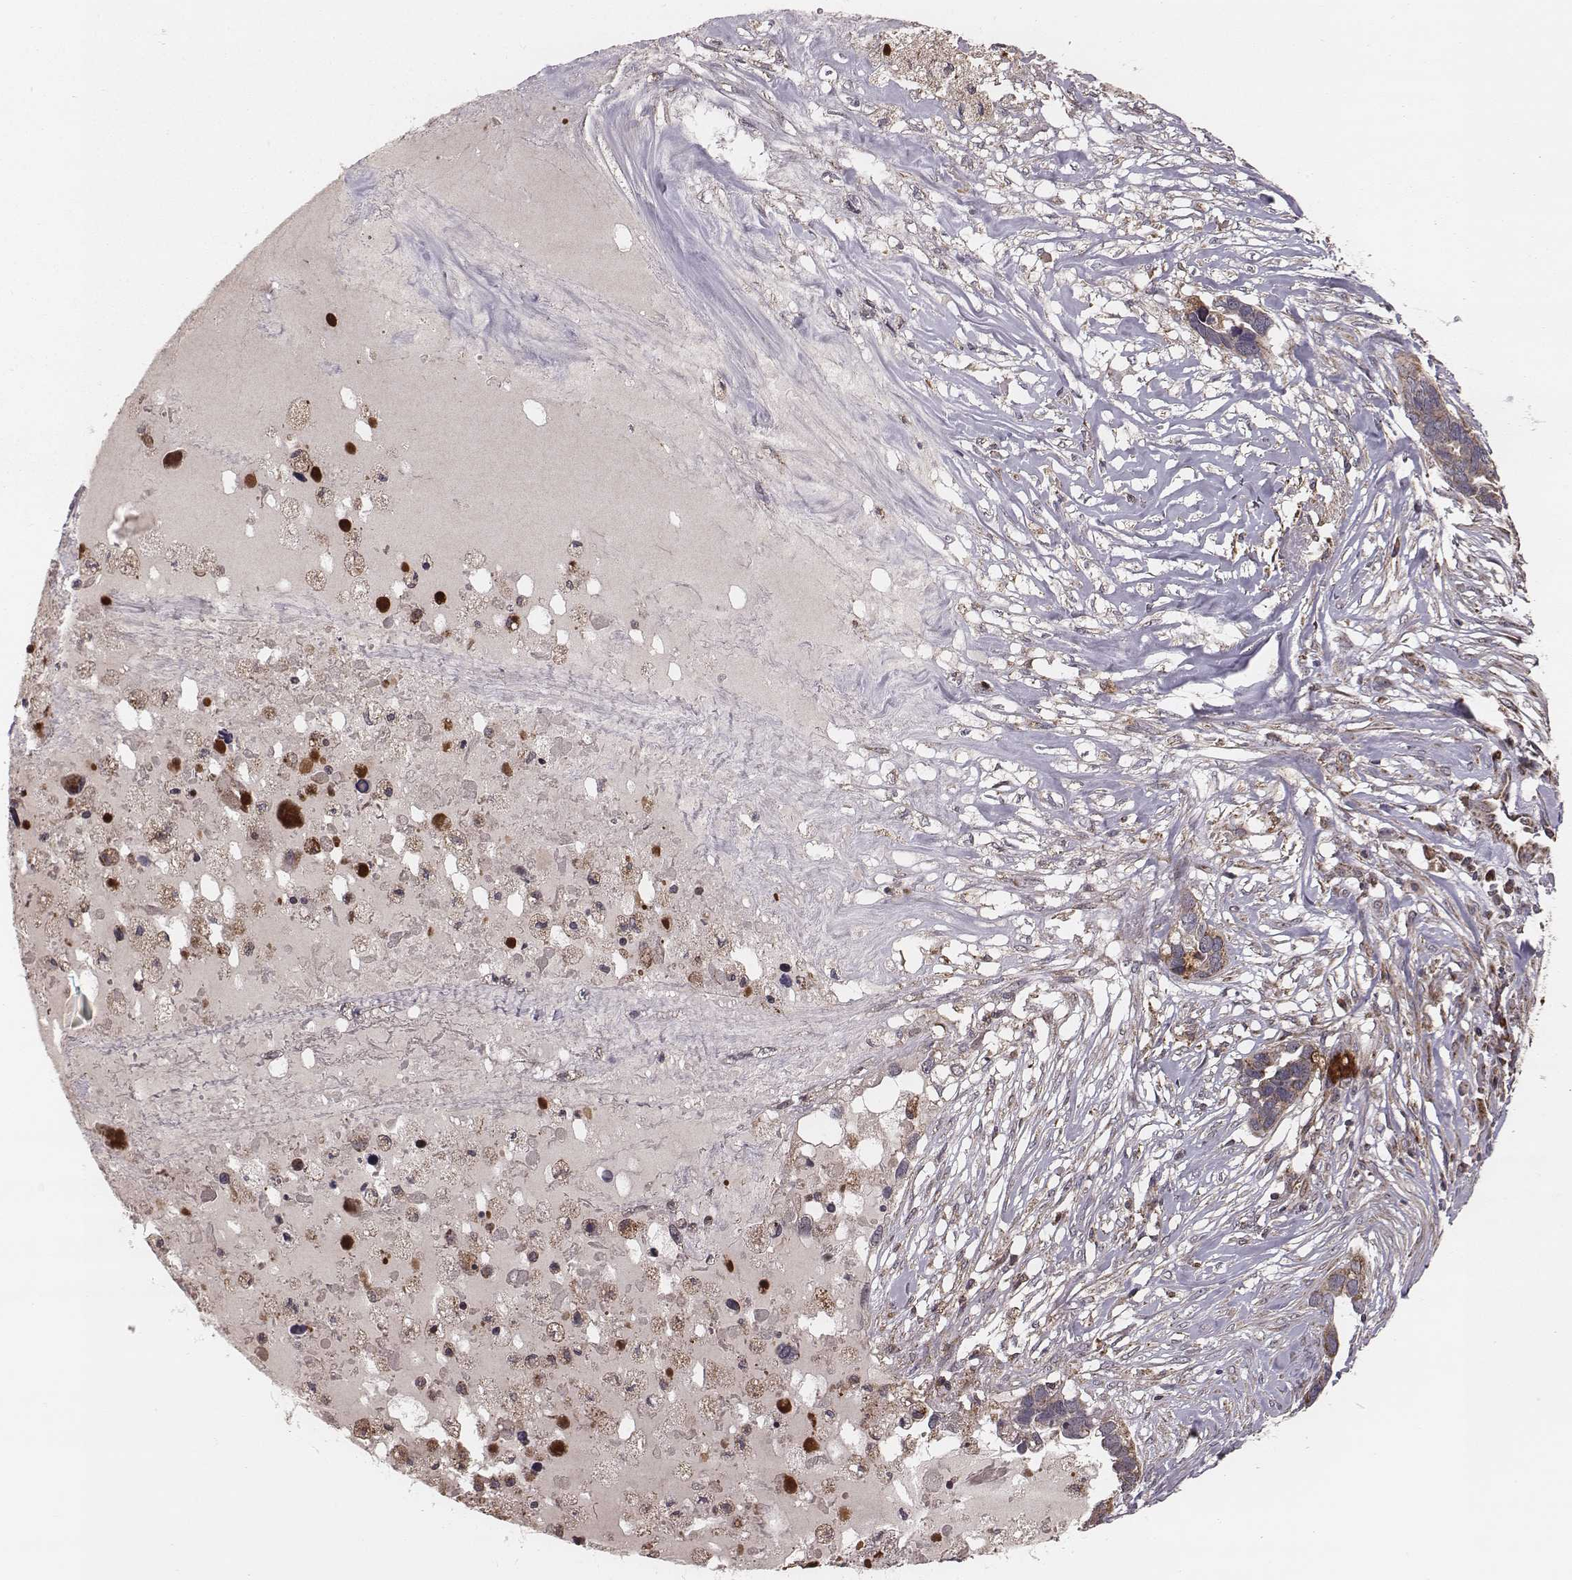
{"staining": {"intensity": "moderate", "quantity": "25%-75%", "location": "cytoplasmic/membranous"}, "tissue": "ovarian cancer", "cell_type": "Tumor cells", "image_type": "cancer", "snomed": [{"axis": "morphology", "description": "Cystadenocarcinoma, serous, NOS"}, {"axis": "topography", "description": "Ovary"}], "caption": "Serous cystadenocarcinoma (ovarian) stained for a protein (brown) shows moderate cytoplasmic/membranous positive expression in about 25%-75% of tumor cells.", "gene": "ZDHHC21", "patient": {"sex": "female", "age": 54}}